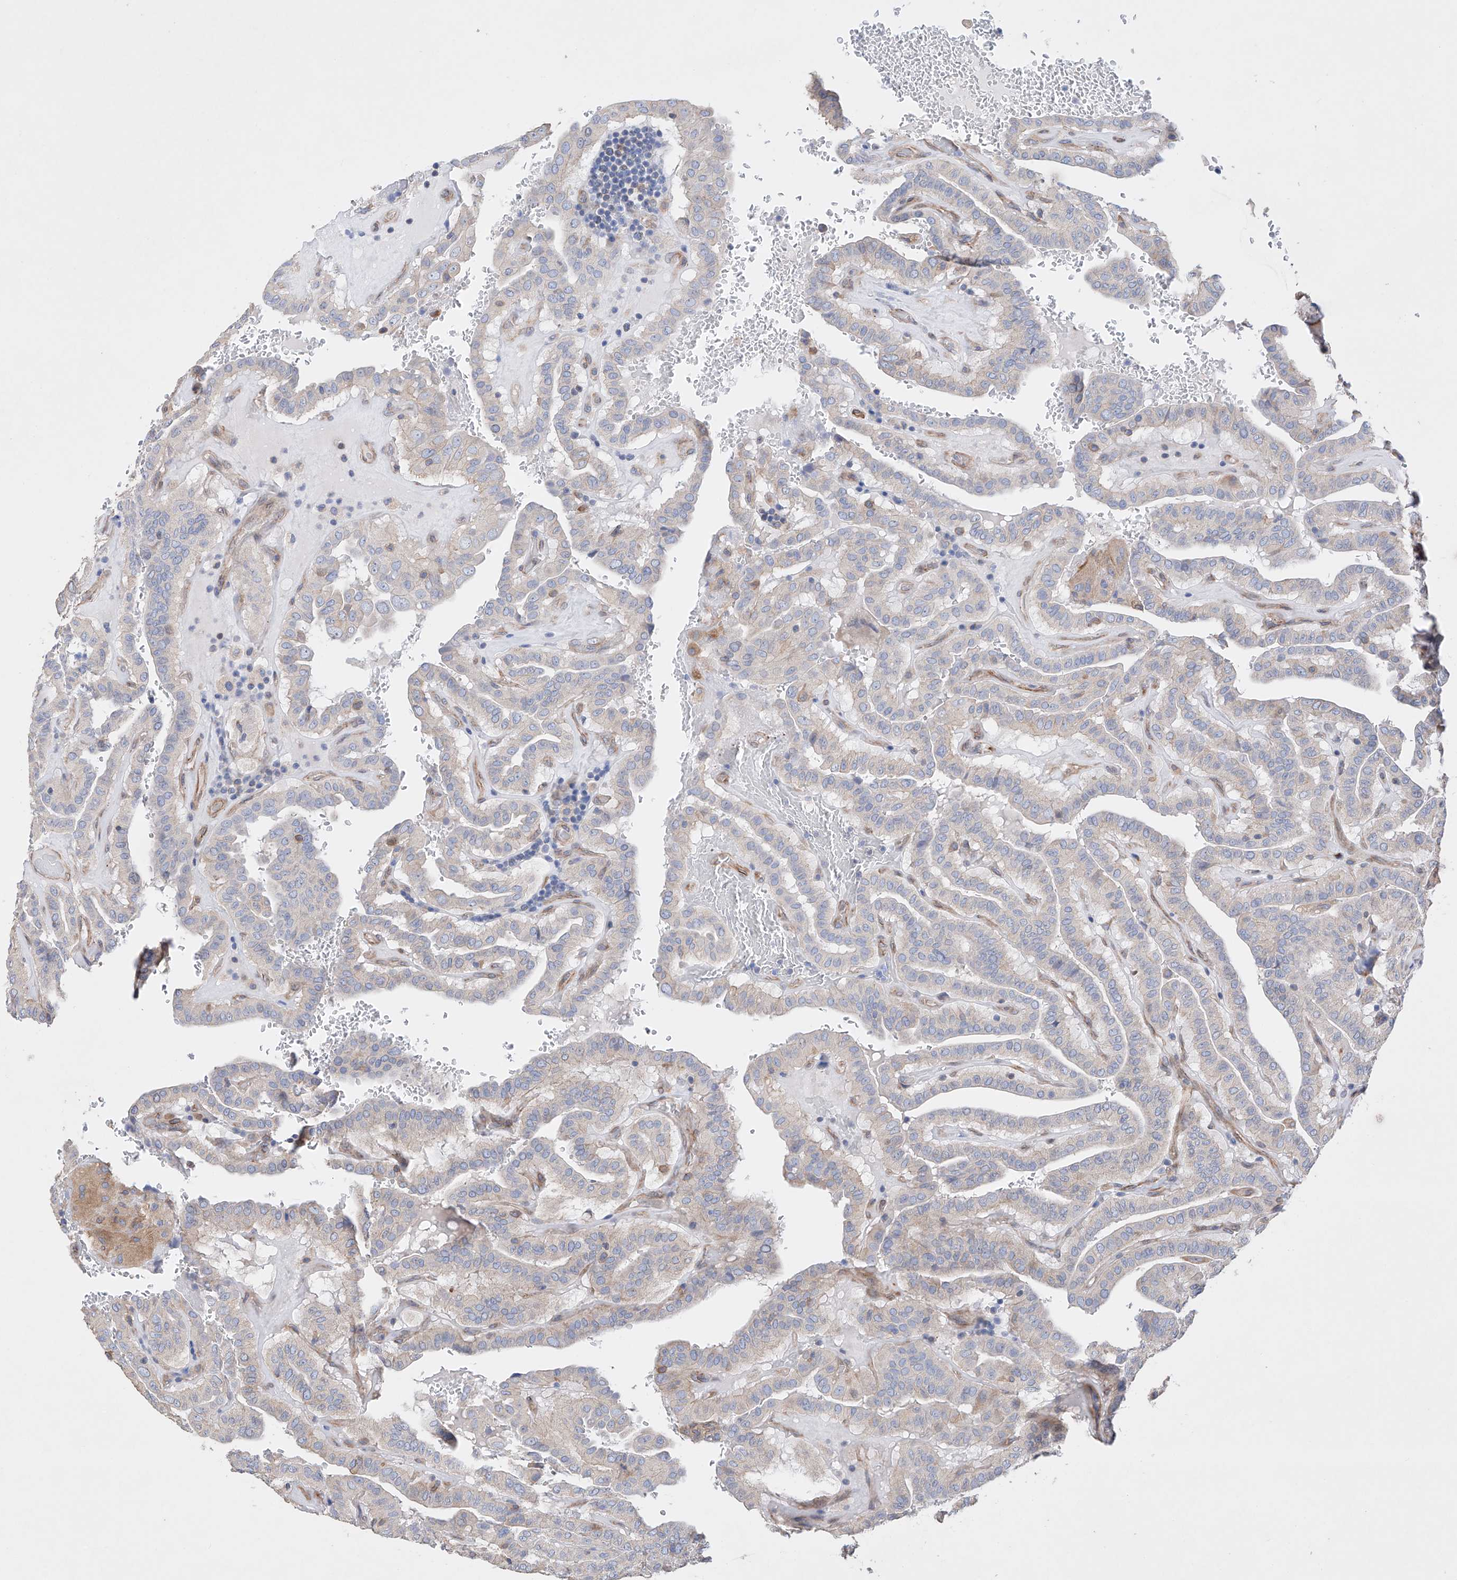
{"staining": {"intensity": "weak", "quantity": "<25%", "location": "cytoplasmic/membranous"}, "tissue": "thyroid cancer", "cell_type": "Tumor cells", "image_type": "cancer", "snomed": [{"axis": "morphology", "description": "Papillary adenocarcinoma, NOS"}, {"axis": "topography", "description": "Thyroid gland"}], "caption": "Immunohistochemical staining of human thyroid papillary adenocarcinoma exhibits no significant positivity in tumor cells. (DAB immunohistochemistry (IHC), high magnification).", "gene": "AFG1L", "patient": {"sex": "male", "age": 77}}